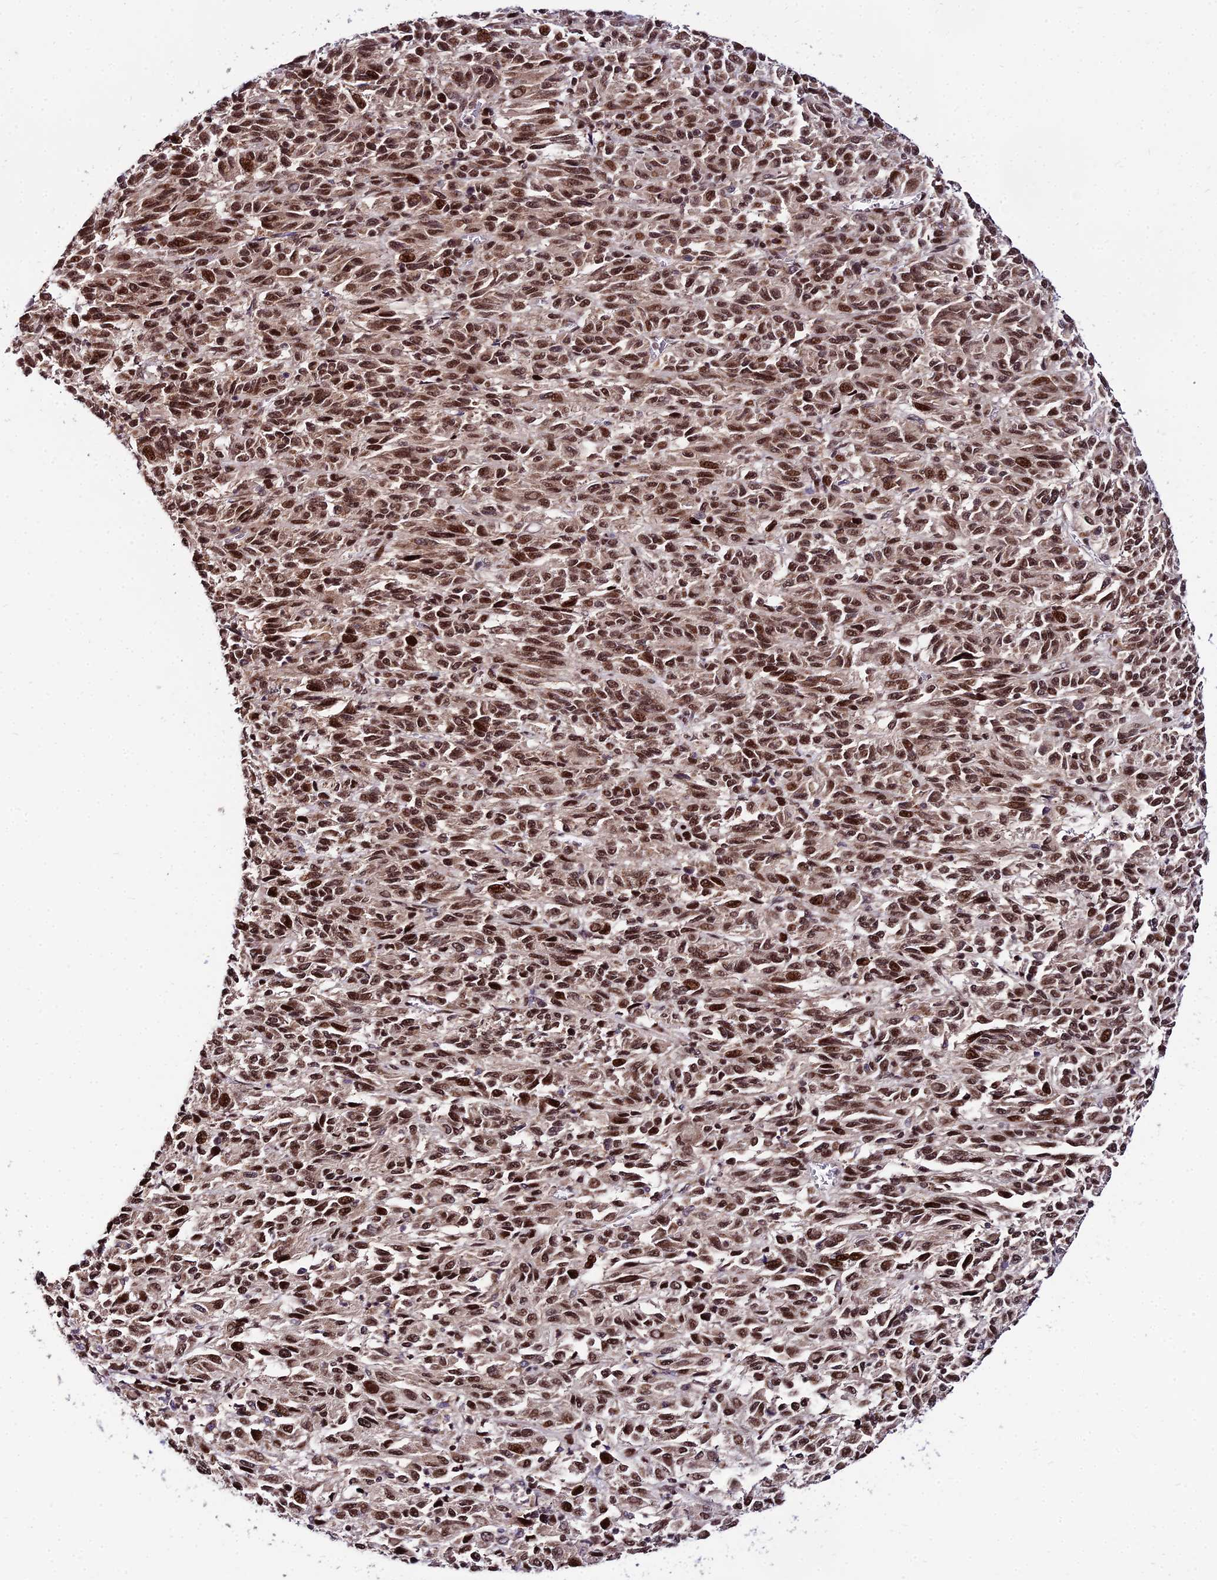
{"staining": {"intensity": "moderate", "quantity": ">75%", "location": "nuclear"}, "tissue": "melanoma", "cell_type": "Tumor cells", "image_type": "cancer", "snomed": [{"axis": "morphology", "description": "Malignant melanoma, Metastatic site"}, {"axis": "topography", "description": "Lung"}], "caption": "Malignant melanoma (metastatic site) stained with IHC displays moderate nuclear positivity in approximately >75% of tumor cells. The protein is shown in brown color, while the nuclei are stained blue.", "gene": "CIB3", "patient": {"sex": "male", "age": 64}}